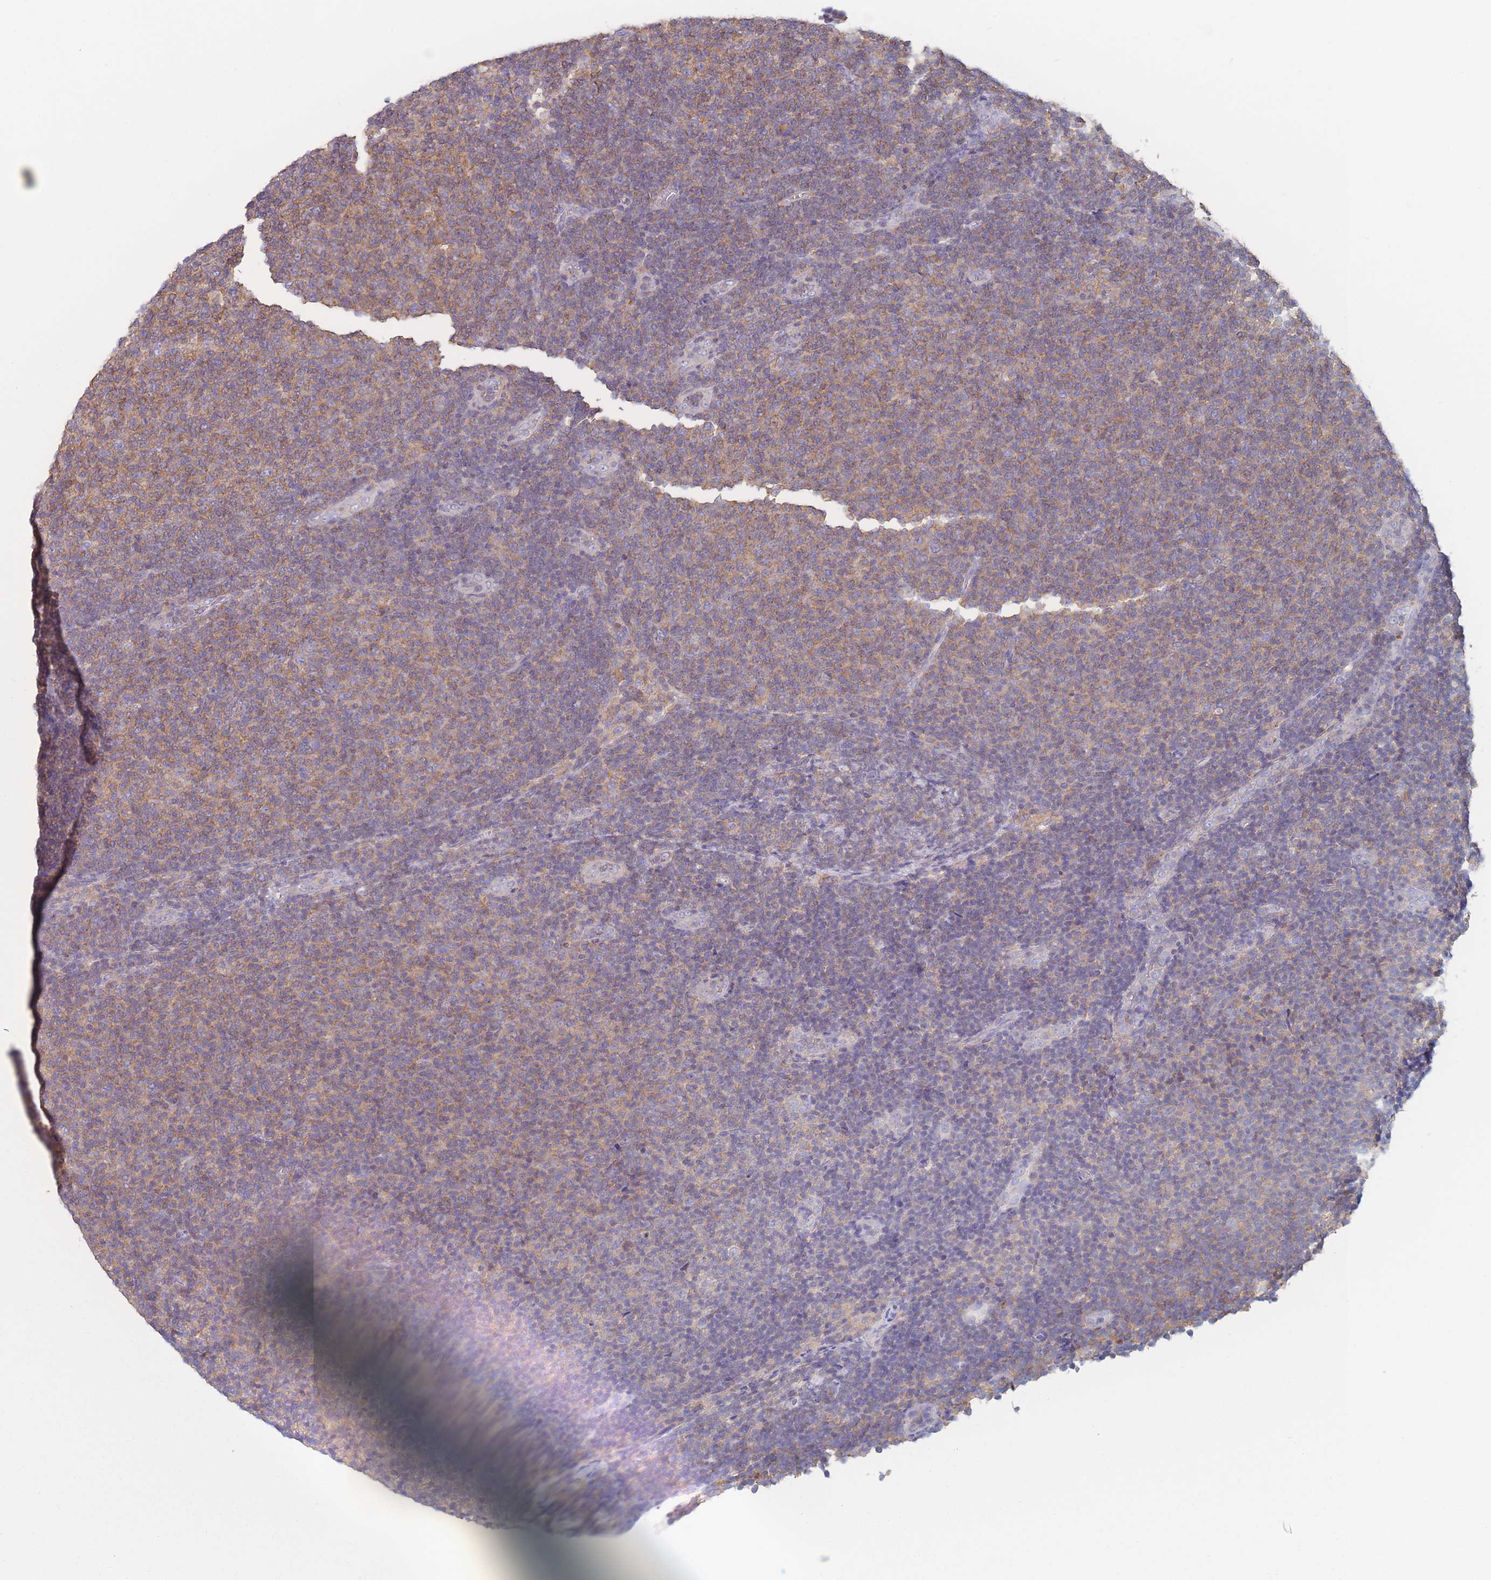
{"staining": {"intensity": "moderate", "quantity": "25%-75%", "location": "cytoplasmic/membranous"}, "tissue": "lymphoma", "cell_type": "Tumor cells", "image_type": "cancer", "snomed": [{"axis": "morphology", "description": "Malignant lymphoma, non-Hodgkin's type, Low grade"}, {"axis": "topography", "description": "Lymph node"}], "caption": "This image shows immunohistochemistry staining of low-grade malignant lymphoma, non-Hodgkin's type, with medium moderate cytoplasmic/membranous expression in approximately 25%-75% of tumor cells.", "gene": "ADH1A", "patient": {"sex": "male", "age": 66}}